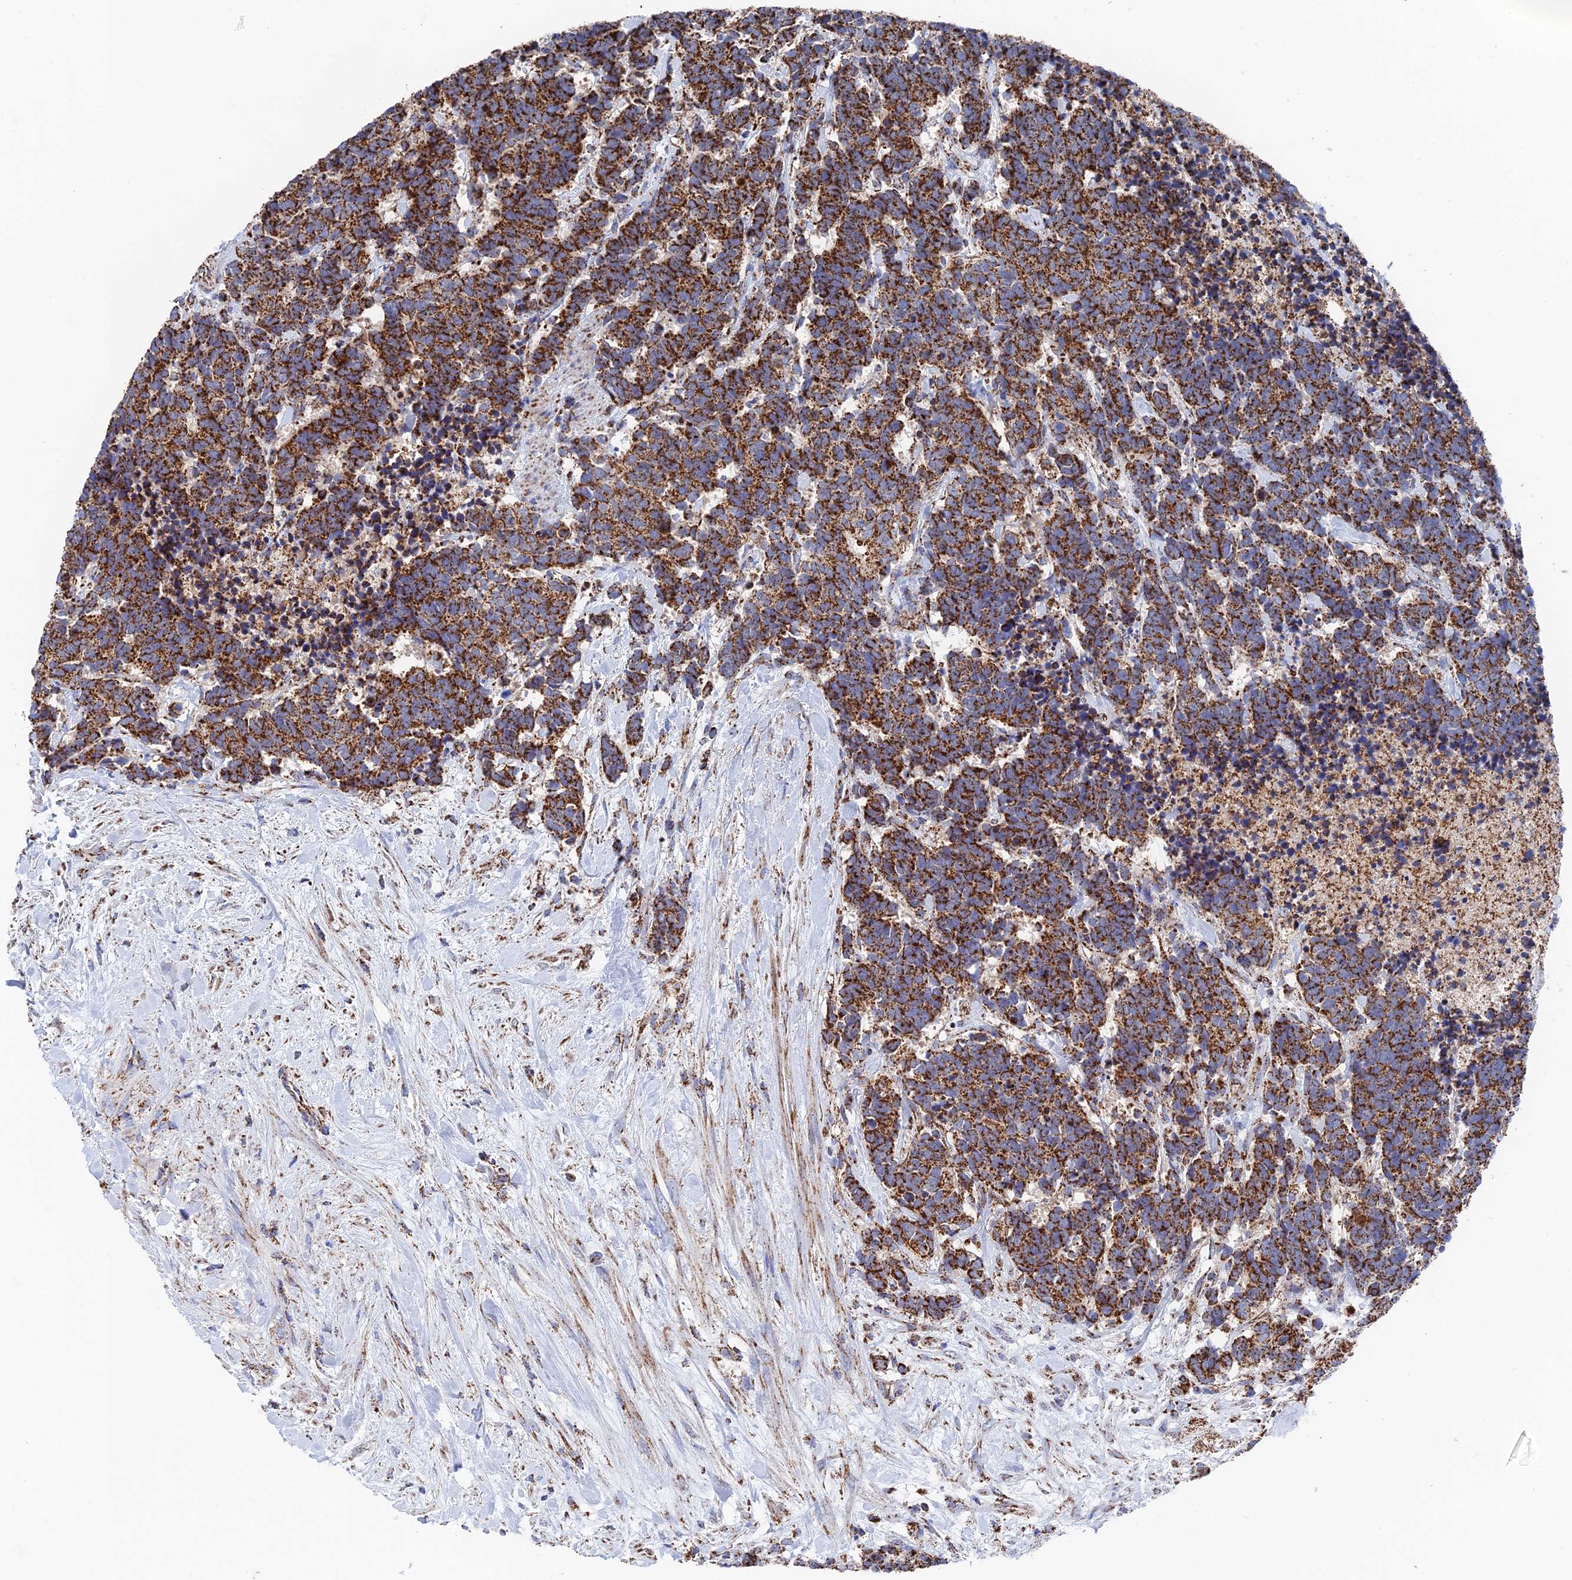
{"staining": {"intensity": "strong", "quantity": ">75%", "location": "cytoplasmic/membranous"}, "tissue": "carcinoid", "cell_type": "Tumor cells", "image_type": "cancer", "snomed": [{"axis": "morphology", "description": "Carcinoma, NOS"}, {"axis": "morphology", "description": "Carcinoid, malignant, NOS"}, {"axis": "topography", "description": "Prostate"}], "caption": "The image shows a brown stain indicating the presence of a protein in the cytoplasmic/membranous of tumor cells in carcinoma.", "gene": "HAUS8", "patient": {"sex": "male", "age": 57}}